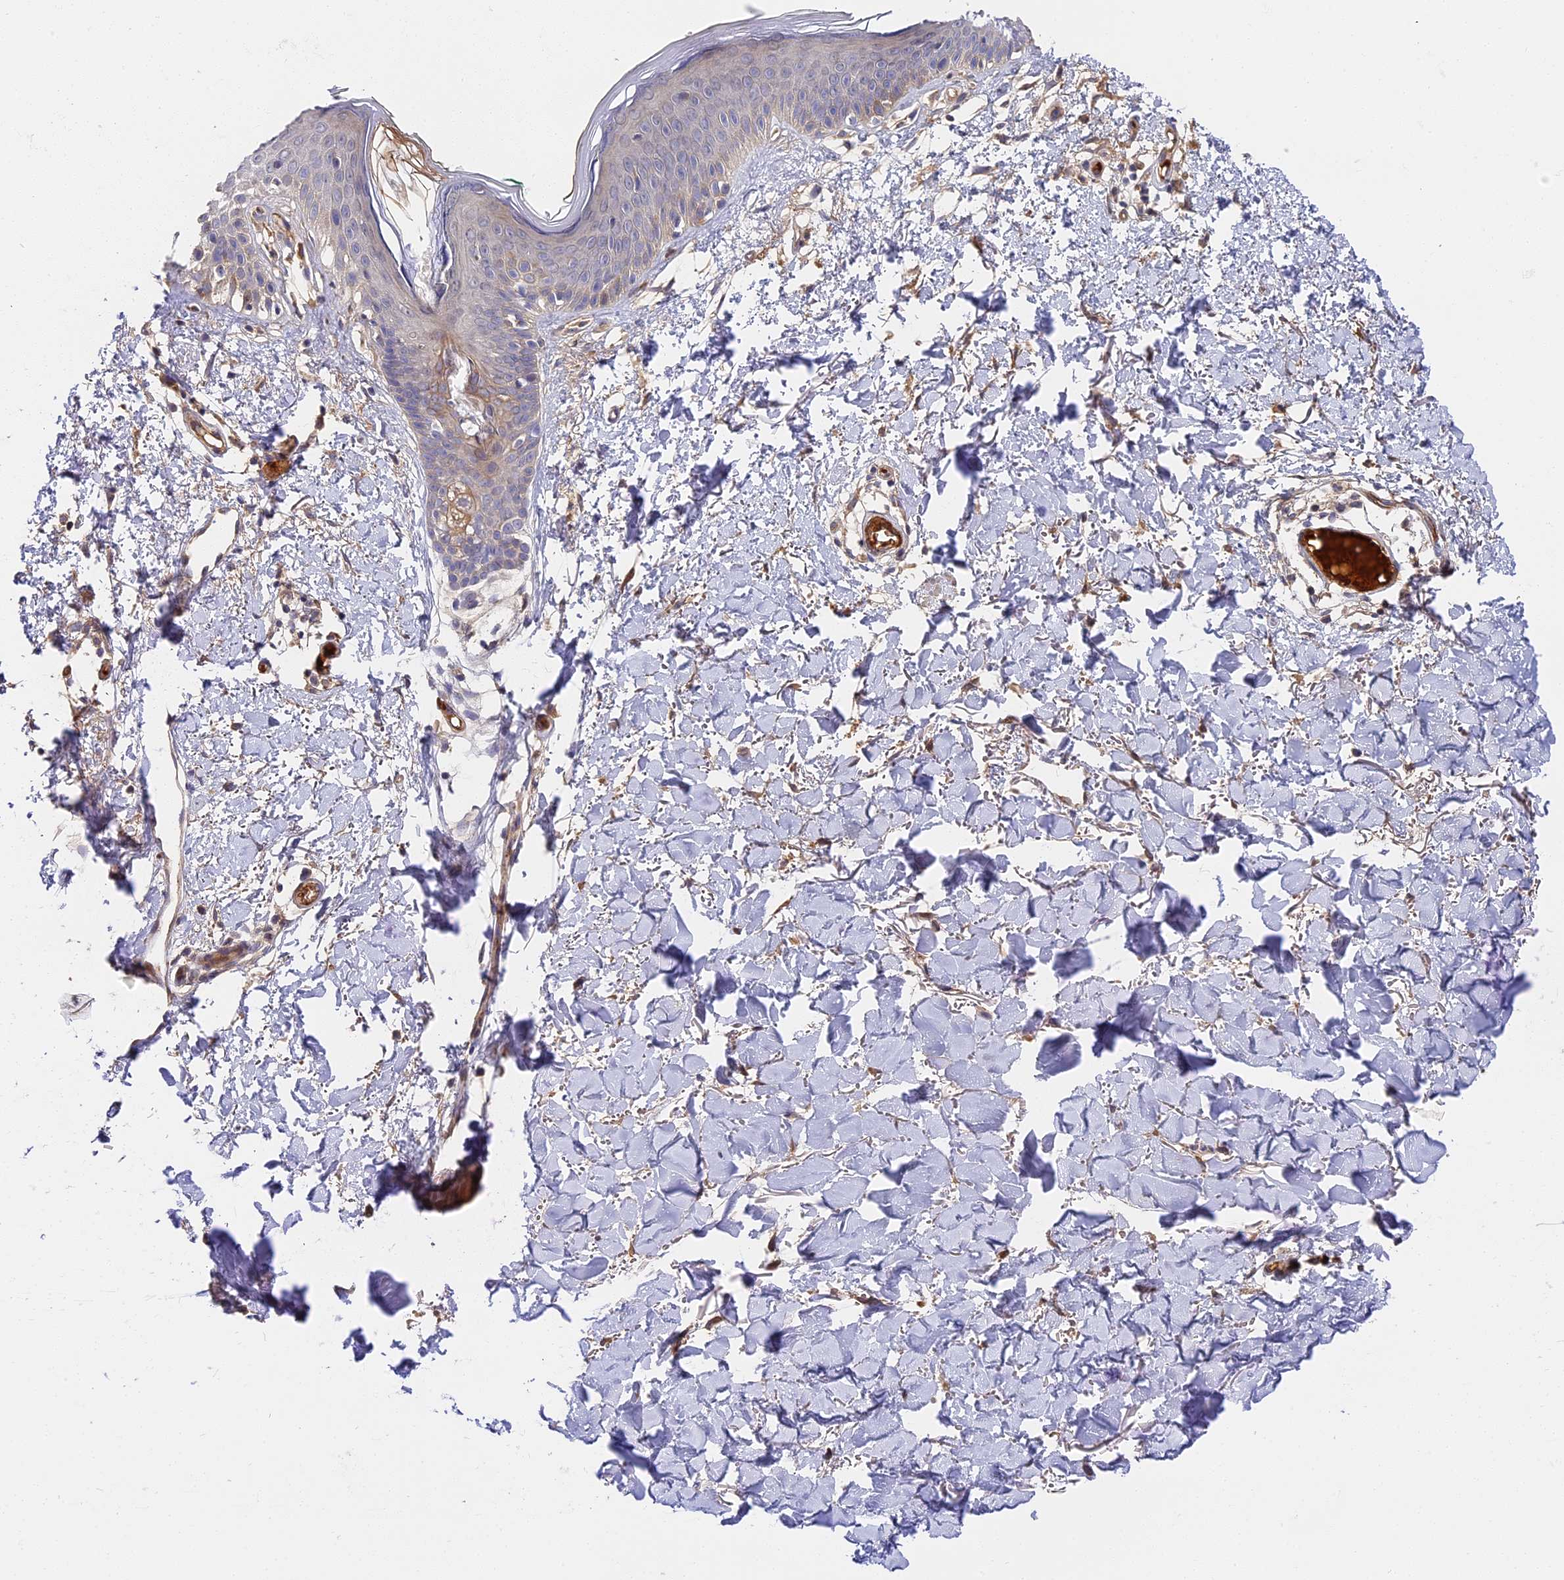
{"staining": {"intensity": "moderate", "quantity": ">75%", "location": "cytoplasmic/membranous"}, "tissue": "skin", "cell_type": "Fibroblasts", "image_type": "normal", "snomed": [{"axis": "morphology", "description": "Normal tissue, NOS"}, {"axis": "topography", "description": "Skin"}], "caption": "Immunohistochemical staining of benign skin shows >75% levels of moderate cytoplasmic/membranous protein staining in about >75% of fibroblasts.", "gene": "MISP3", "patient": {"sex": "male", "age": 62}}